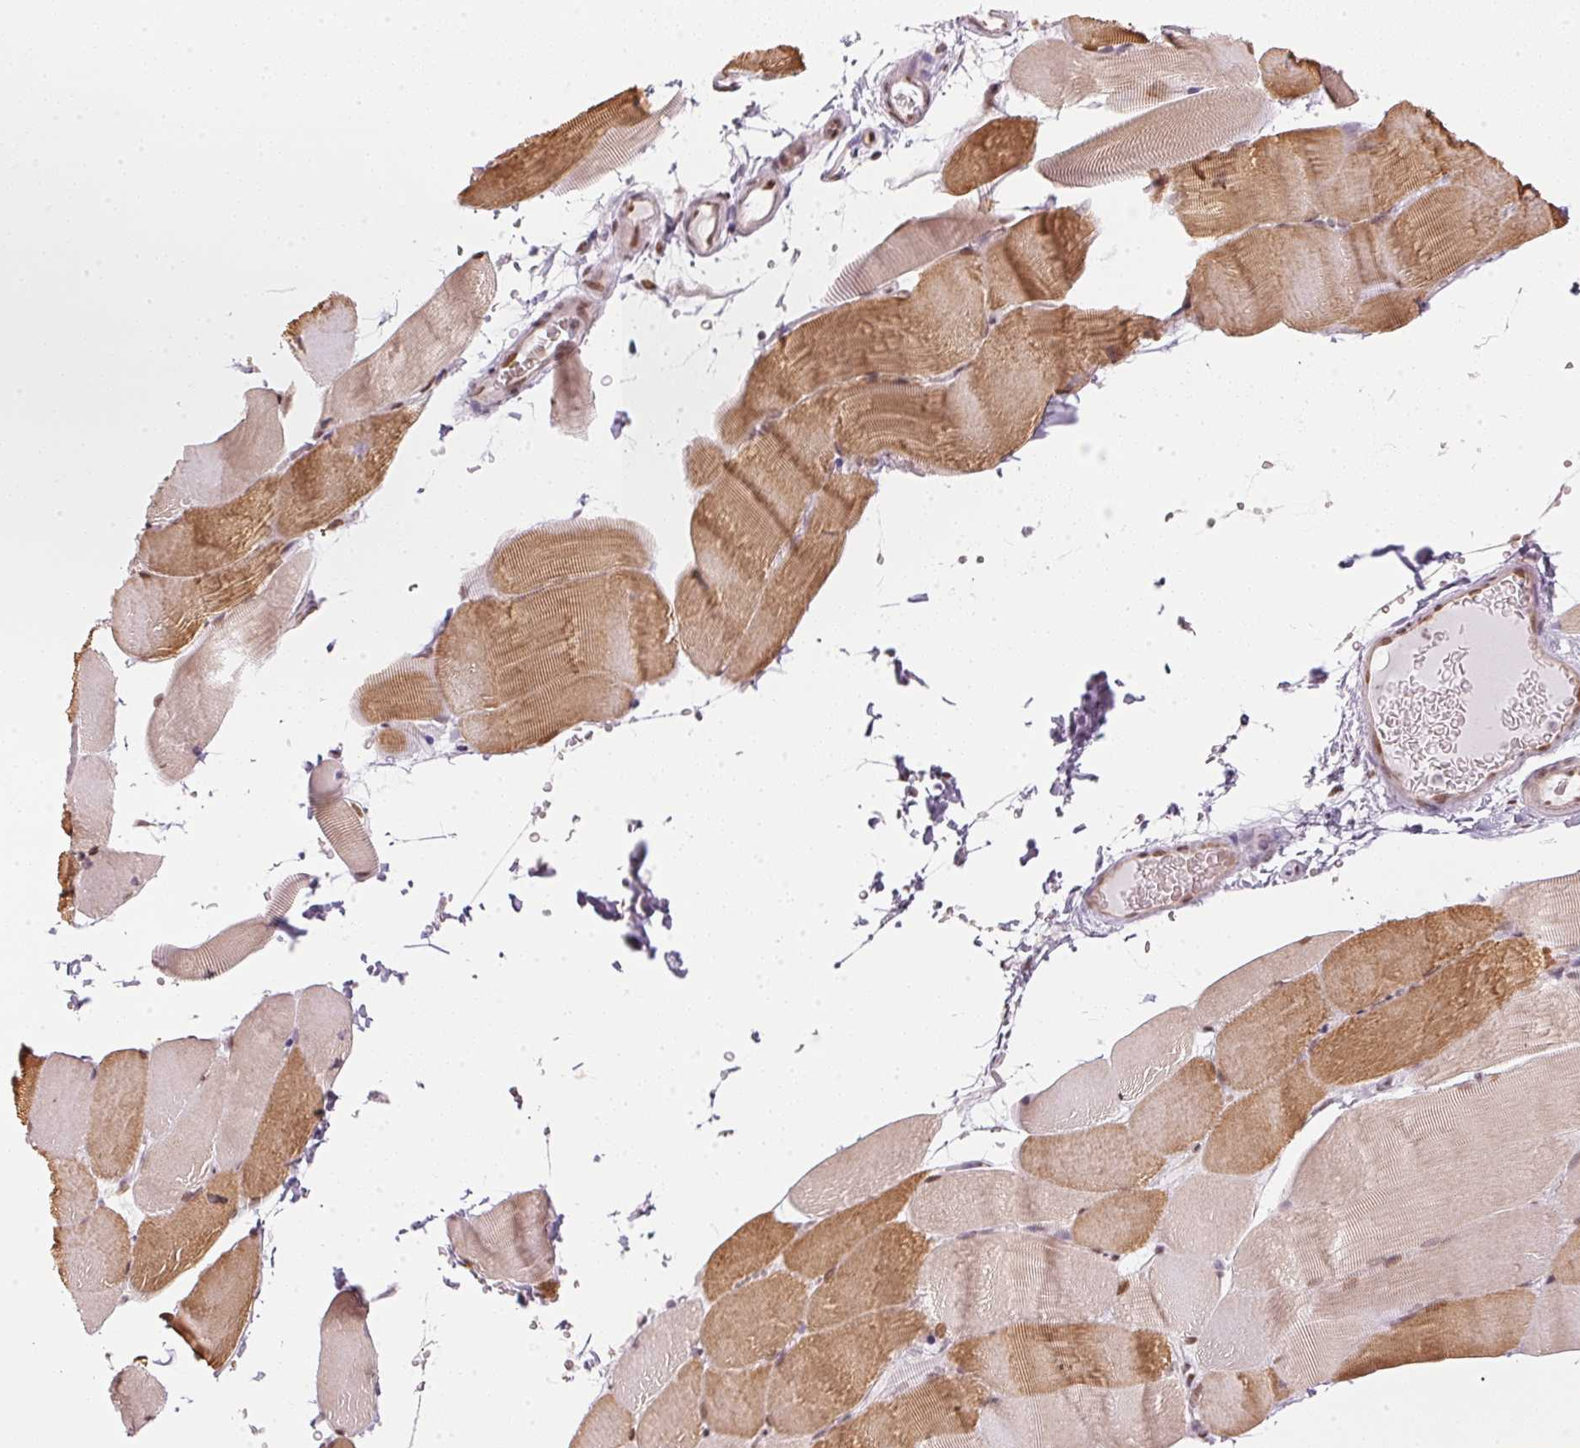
{"staining": {"intensity": "moderate", "quantity": "25%-75%", "location": "cytoplasmic/membranous,nuclear"}, "tissue": "skeletal muscle", "cell_type": "Myocytes", "image_type": "normal", "snomed": [{"axis": "morphology", "description": "Normal tissue, NOS"}, {"axis": "topography", "description": "Skeletal muscle"}], "caption": "Myocytes show medium levels of moderate cytoplasmic/membranous,nuclear positivity in about 25%-75% of cells in unremarkable human skeletal muscle. The staining was performed using DAB to visualize the protein expression in brown, while the nuclei were stained in blue with hematoxylin (Magnification: 20x).", "gene": "KAT6A", "patient": {"sex": "female", "age": 37}}